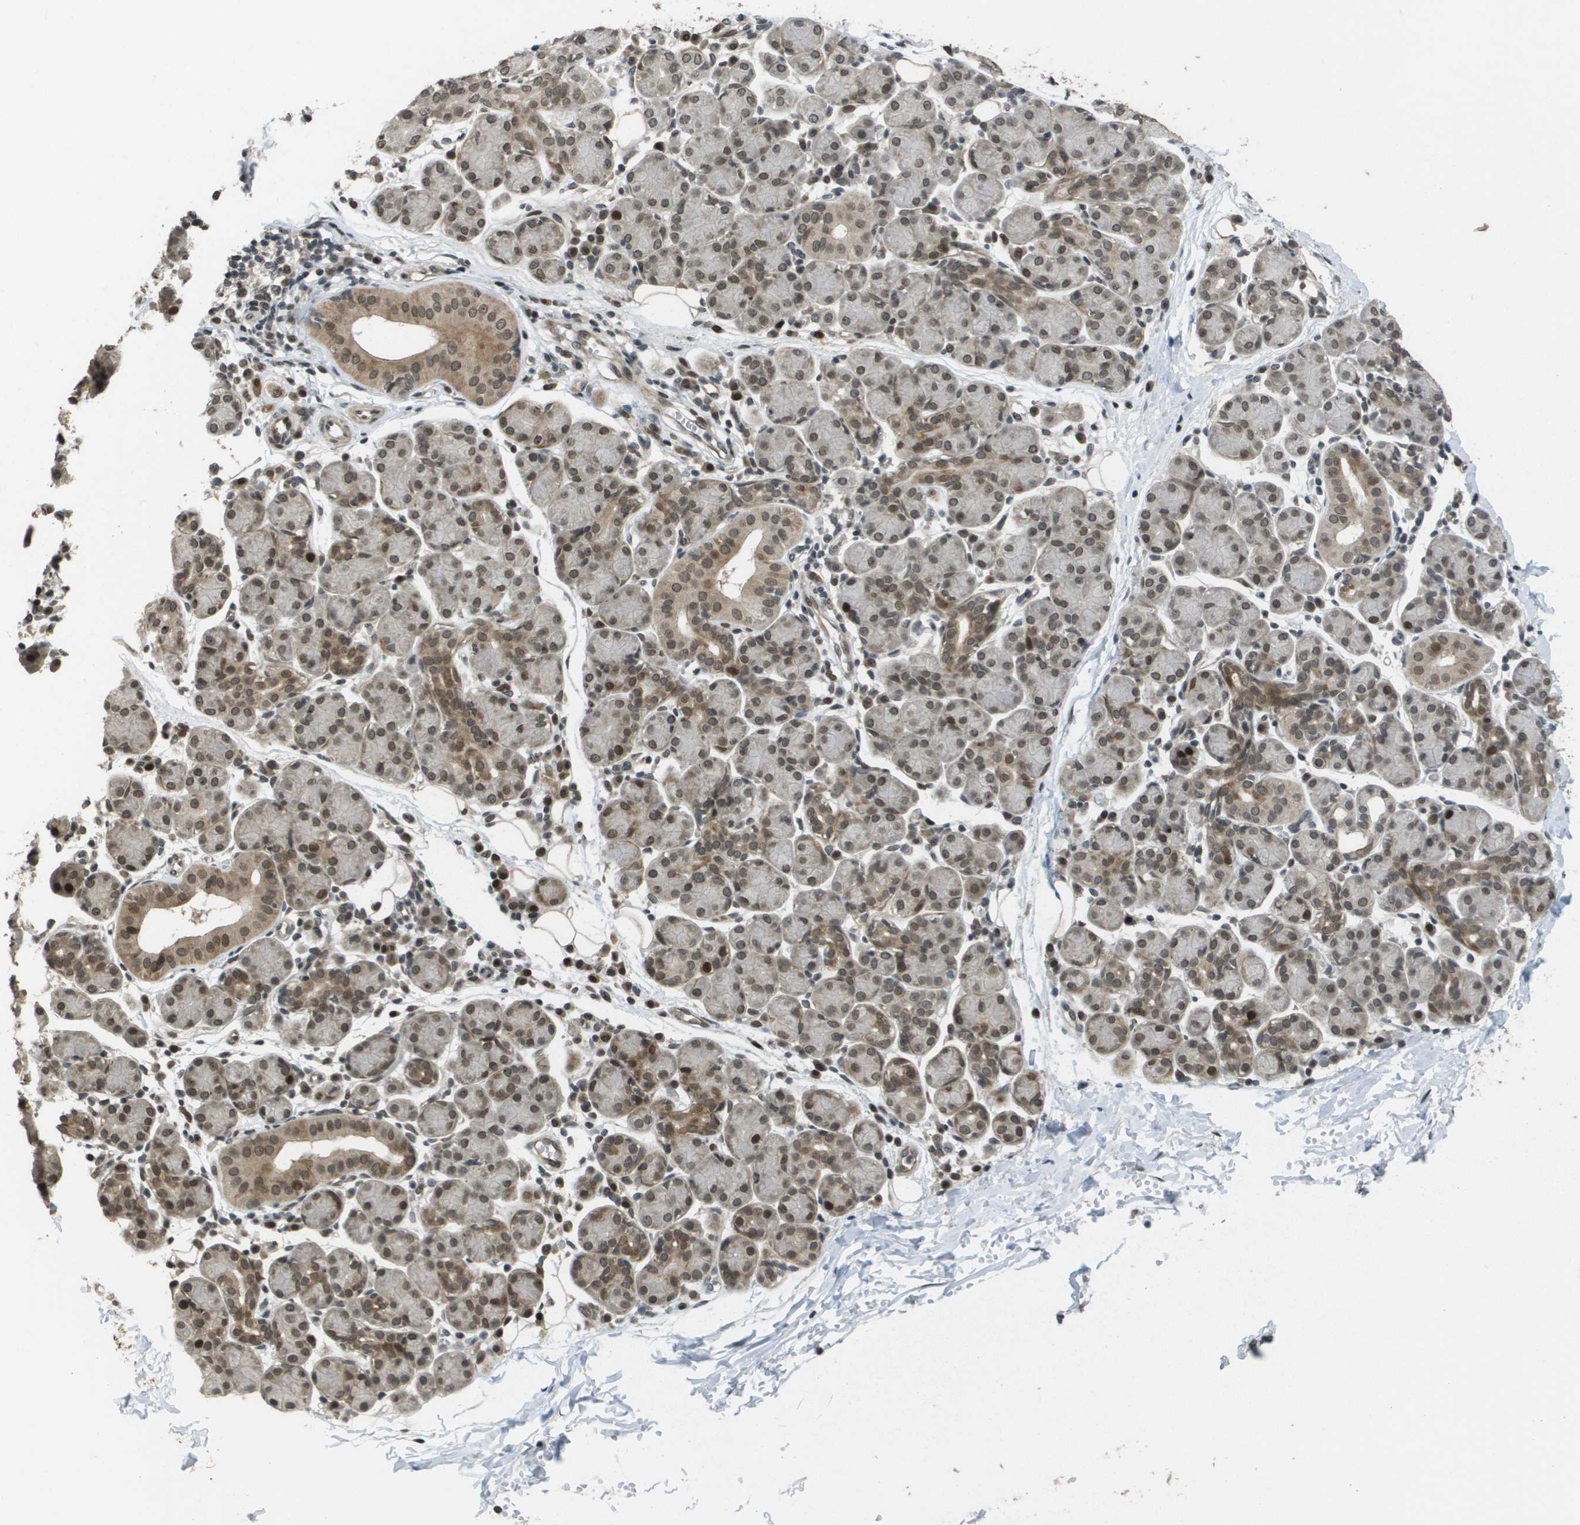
{"staining": {"intensity": "moderate", "quantity": ">75%", "location": "cytoplasmic/membranous,nuclear"}, "tissue": "salivary gland", "cell_type": "Glandular cells", "image_type": "normal", "snomed": [{"axis": "morphology", "description": "Normal tissue, NOS"}, {"axis": "morphology", "description": "Inflammation, NOS"}, {"axis": "topography", "description": "Lymph node"}, {"axis": "topography", "description": "Salivary gland"}], "caption": "Glandular cells show moderate cytoplasmic/membranous,nuclear expression in about >75% of cells in normal salivary gland.", "gene": "KAT5", "patient": {"sex": "male", "age": 3}}